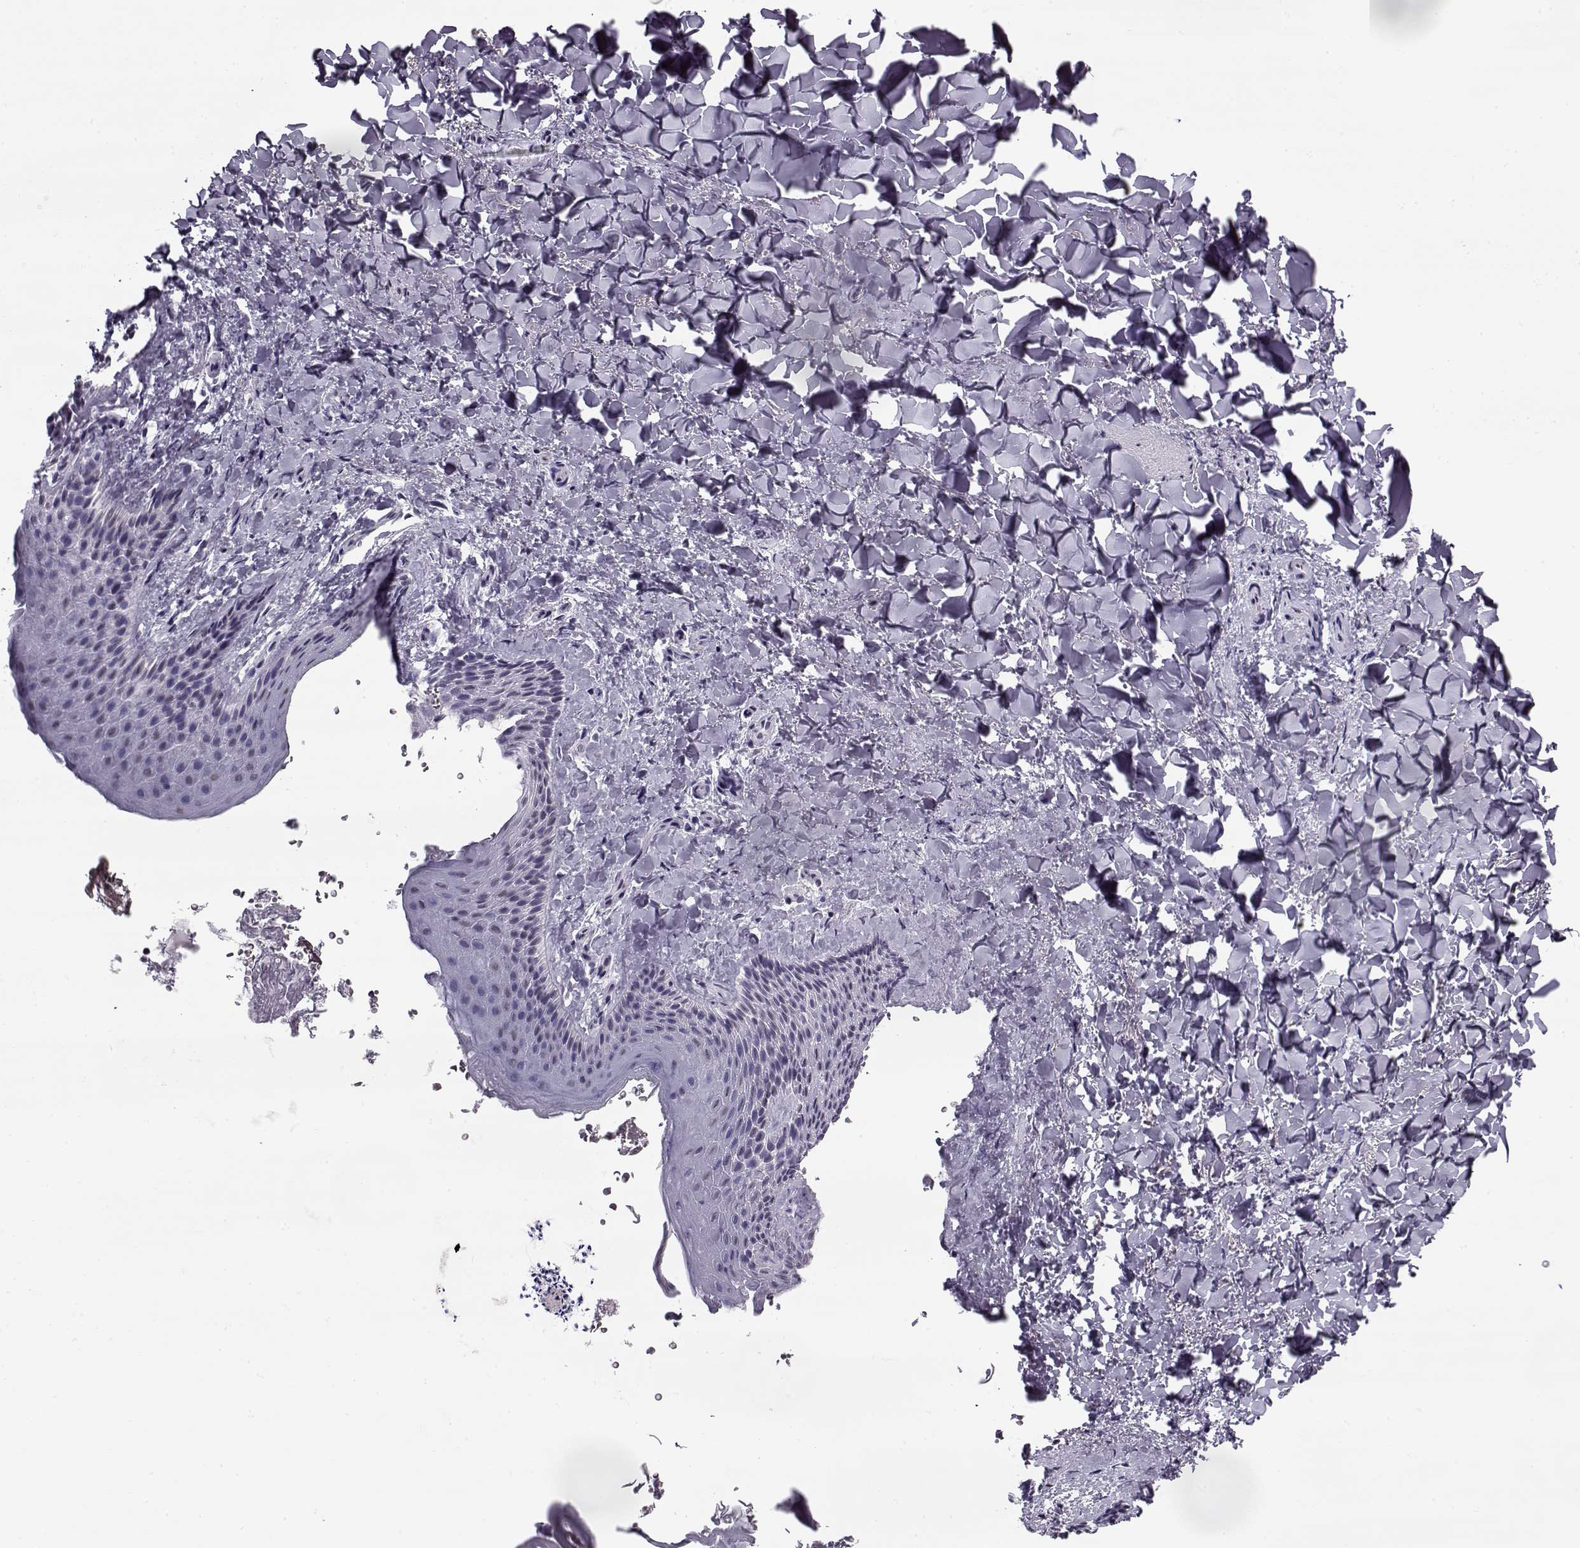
{"staining": {"intensity": "negative", "quantity": "none", "location": "none"}, "tissue": "skin", "cell_type": "Epidermal cells", "image_type": "normal", "snomed": [{"axis": "morphology", "description": "Normal tissue, NOS"}, {"axis": "topography", "description": "Anal"}], "caption": "The image demonstrates no significant positivity in epidermal cells of skin. (DAB immunohistochemistry (IHC) with hematoxylin counter stain).", "gene": "PRMT8", "patient": {"sex": "male", "age": 36}}